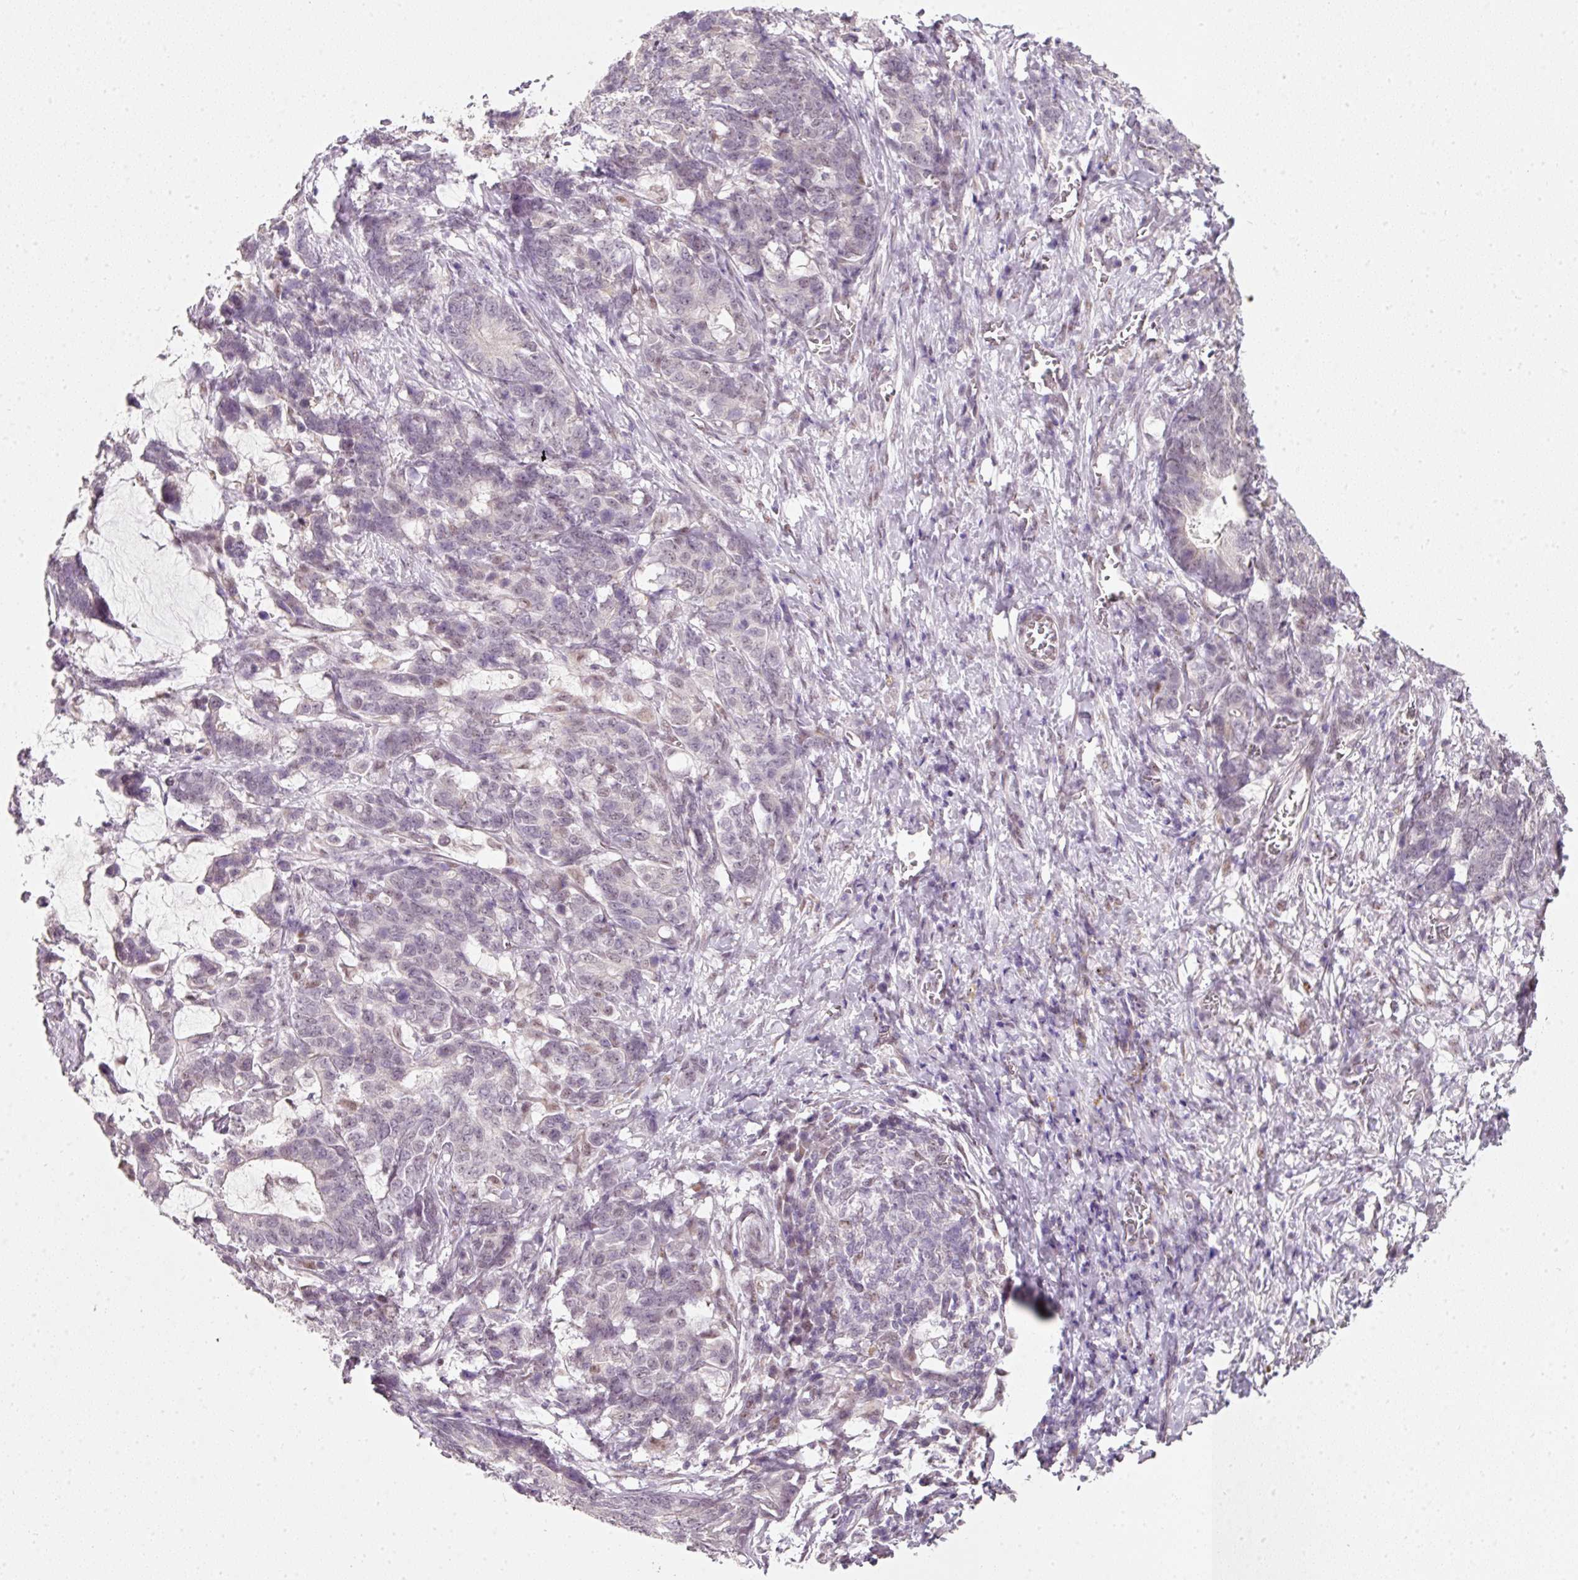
{"staining": {"intensity": "negative", "quantity": "none", "location": "none"}, "tissue": "stomach cancer", "cell_type": "Tumor cells", "image_type": "cancer", "snomed": [{"axis": "morphology", "description": "Normal tissue, NOS"}, {"axis": "morphology", "description": "Adenocarcinoma, NOS"}, {"axis": "topography", "description": "Stomach"}], "caption": "Immunohistochemical staining of human stomach cancer (adenocarcinoma) exhibits no significant expression in tumor cells.", "gene": "FSTL3", "patient": {"sex": "female", "age": 64}}